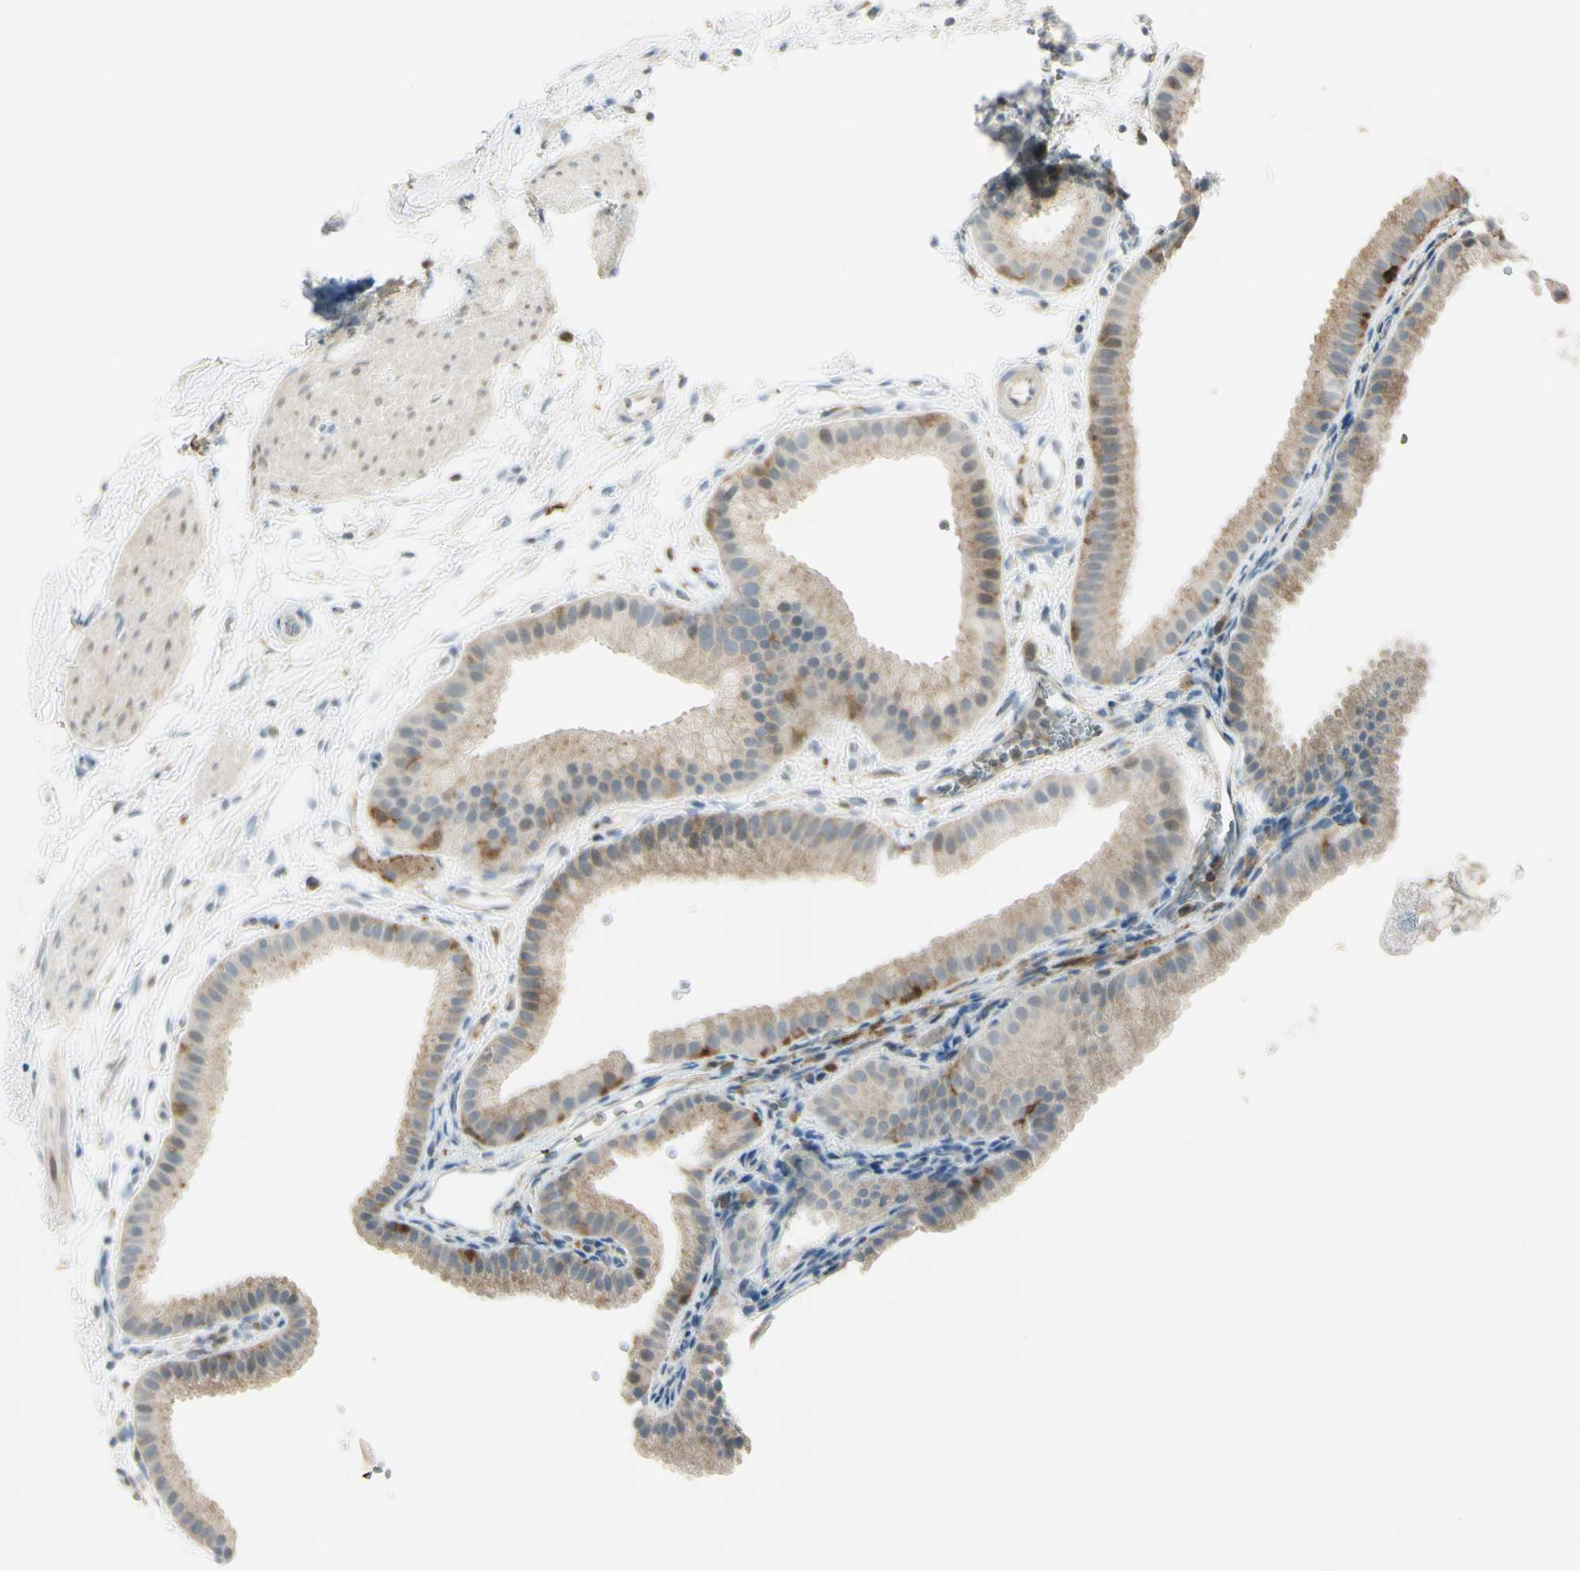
{"staining": {"intensity": "weak", "quantity": ">75%", "location": "cytoplasmic/membranous"}, "tissue": "gallbladder", "cell_type": "Glandular cells", "image_type": "normal", "snomed": [{"axis": "morphology", "description": "Normal tissue, NOS"}, {"axis": "topography", "description": "Gallbladder"}], "caption": "This histopathology image shows IHC staining of normal gallbladder, with low weak cytoplasmic/membranous expression in about >75% of glandular cells.", "gene": "CYRIB", "patient": {"sex": "female", "age": 64}}